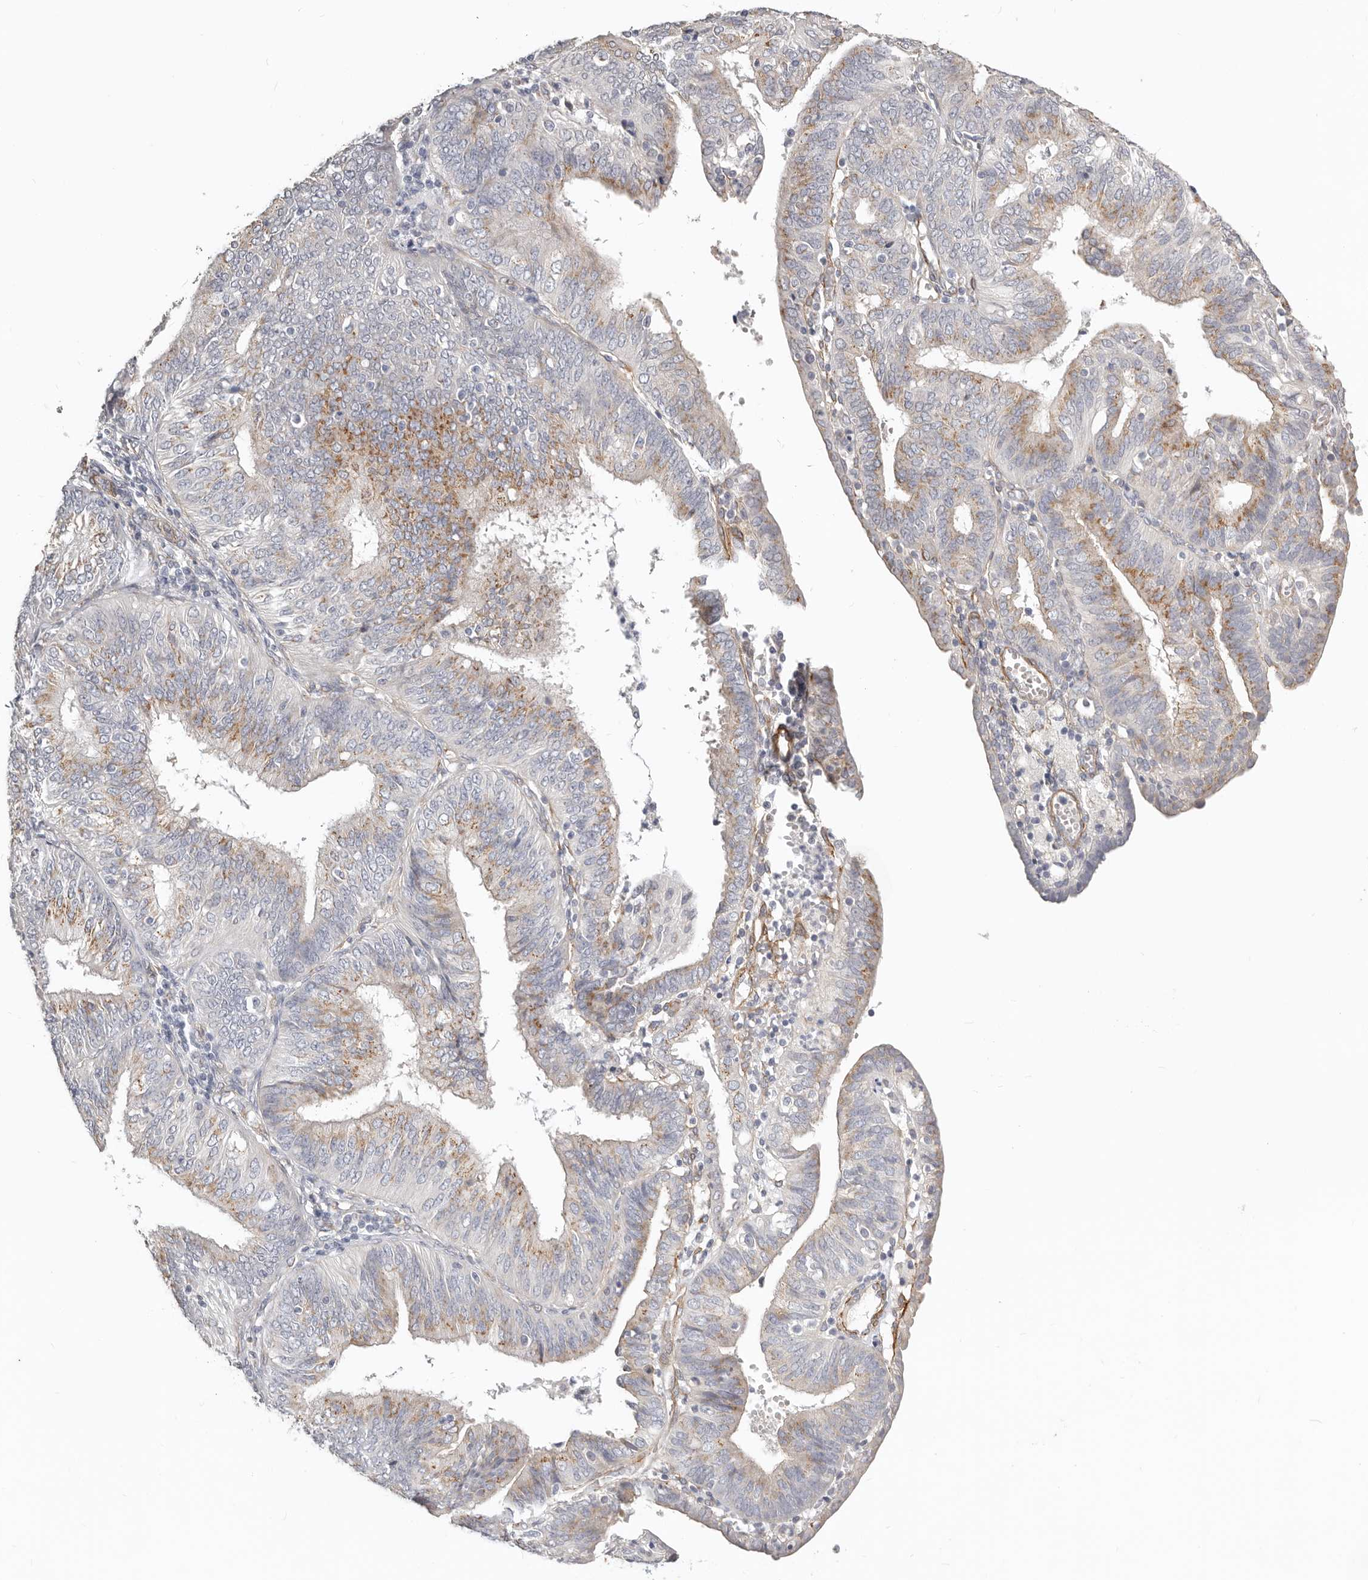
{"staining": {"intensity": "weak", "quantity": "25%-75%", "location": "cytoplasmic/membranous"}, "tissue": "endometrial cancer", "cell_type": "Tumor cells", "image_type": "cancer", "snomed": [{"axis": "morphology", "description": "Adenocarcinoma, NOS"}, {"axis": "topography", "description": "Endometrium"}], "caption": "Immunohistochemistry micrograph of neoplastic tissue: endometrial adenocarcinoma stained using immunohistochemistry (IHC) demonstrates low levels of weak protein expression localized specifically in the cytoplasmic/membranous of tumor cells, appearing as a cytoplasmic/membranous brown color.", "gene": "RABAC1", "patient": {"sex": "female", "age": 58}}